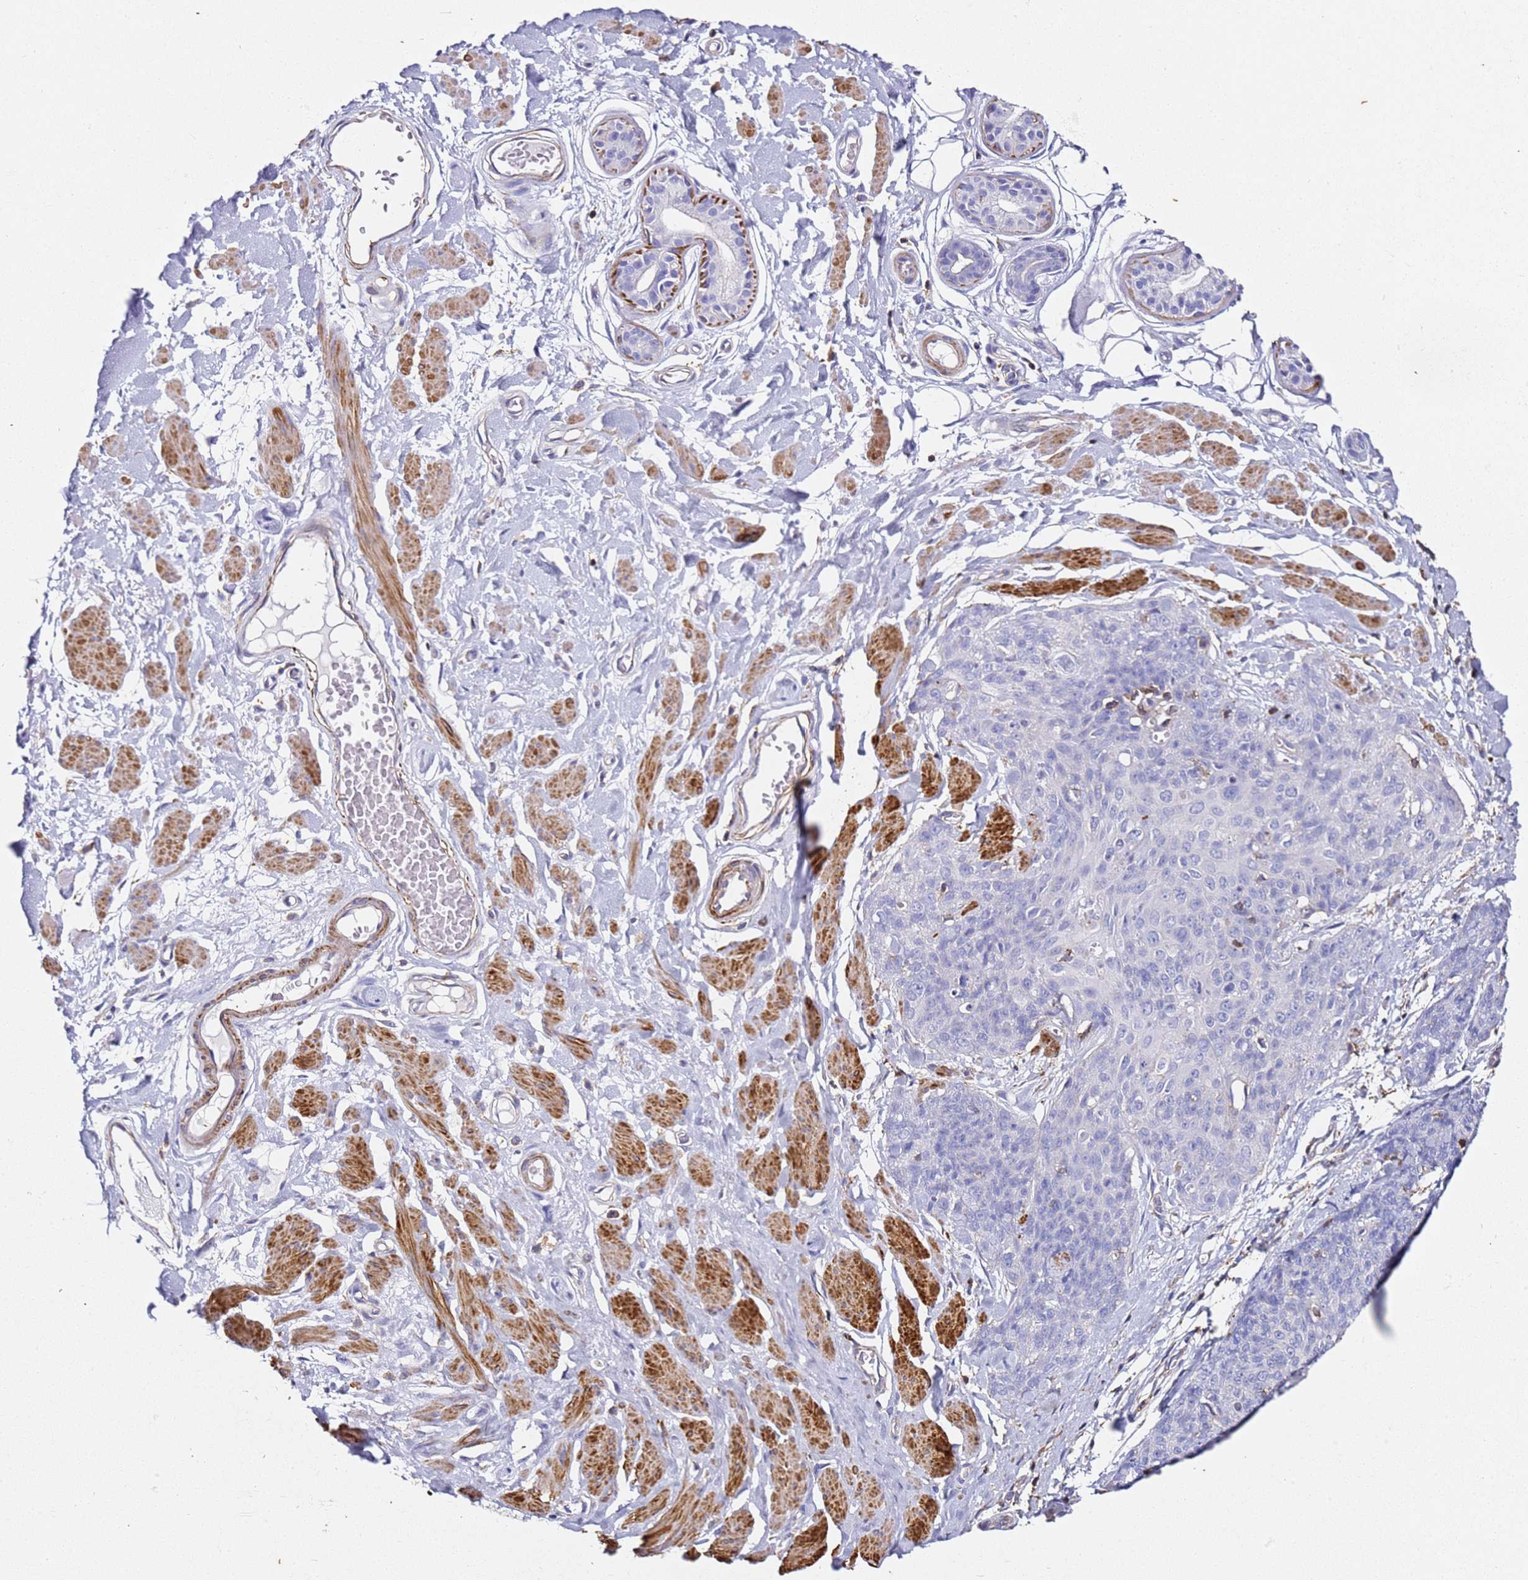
{"staining": {"intensity": "negative", "quantity": "none", "location": "none"}, "tissue": "skin cancer", "cell_type": "Tumor cells", "image_type": "cancer", "snomed": [{"axis": "morphology", "description": "Squamous cell carcinoma, NOS"}, {"axis": "topography", "description": "Skin"}, {"axis": "topography", "description": "Vulva"}], "caption": "IHC photomicrograph of neoplastic tissue: human skin squamous cell carcinoma stained with DAB demonstrates no significant protein staining in tumor cells.", "gene": "ZNF671", "patient": {"sex": "female", "age": 85}}